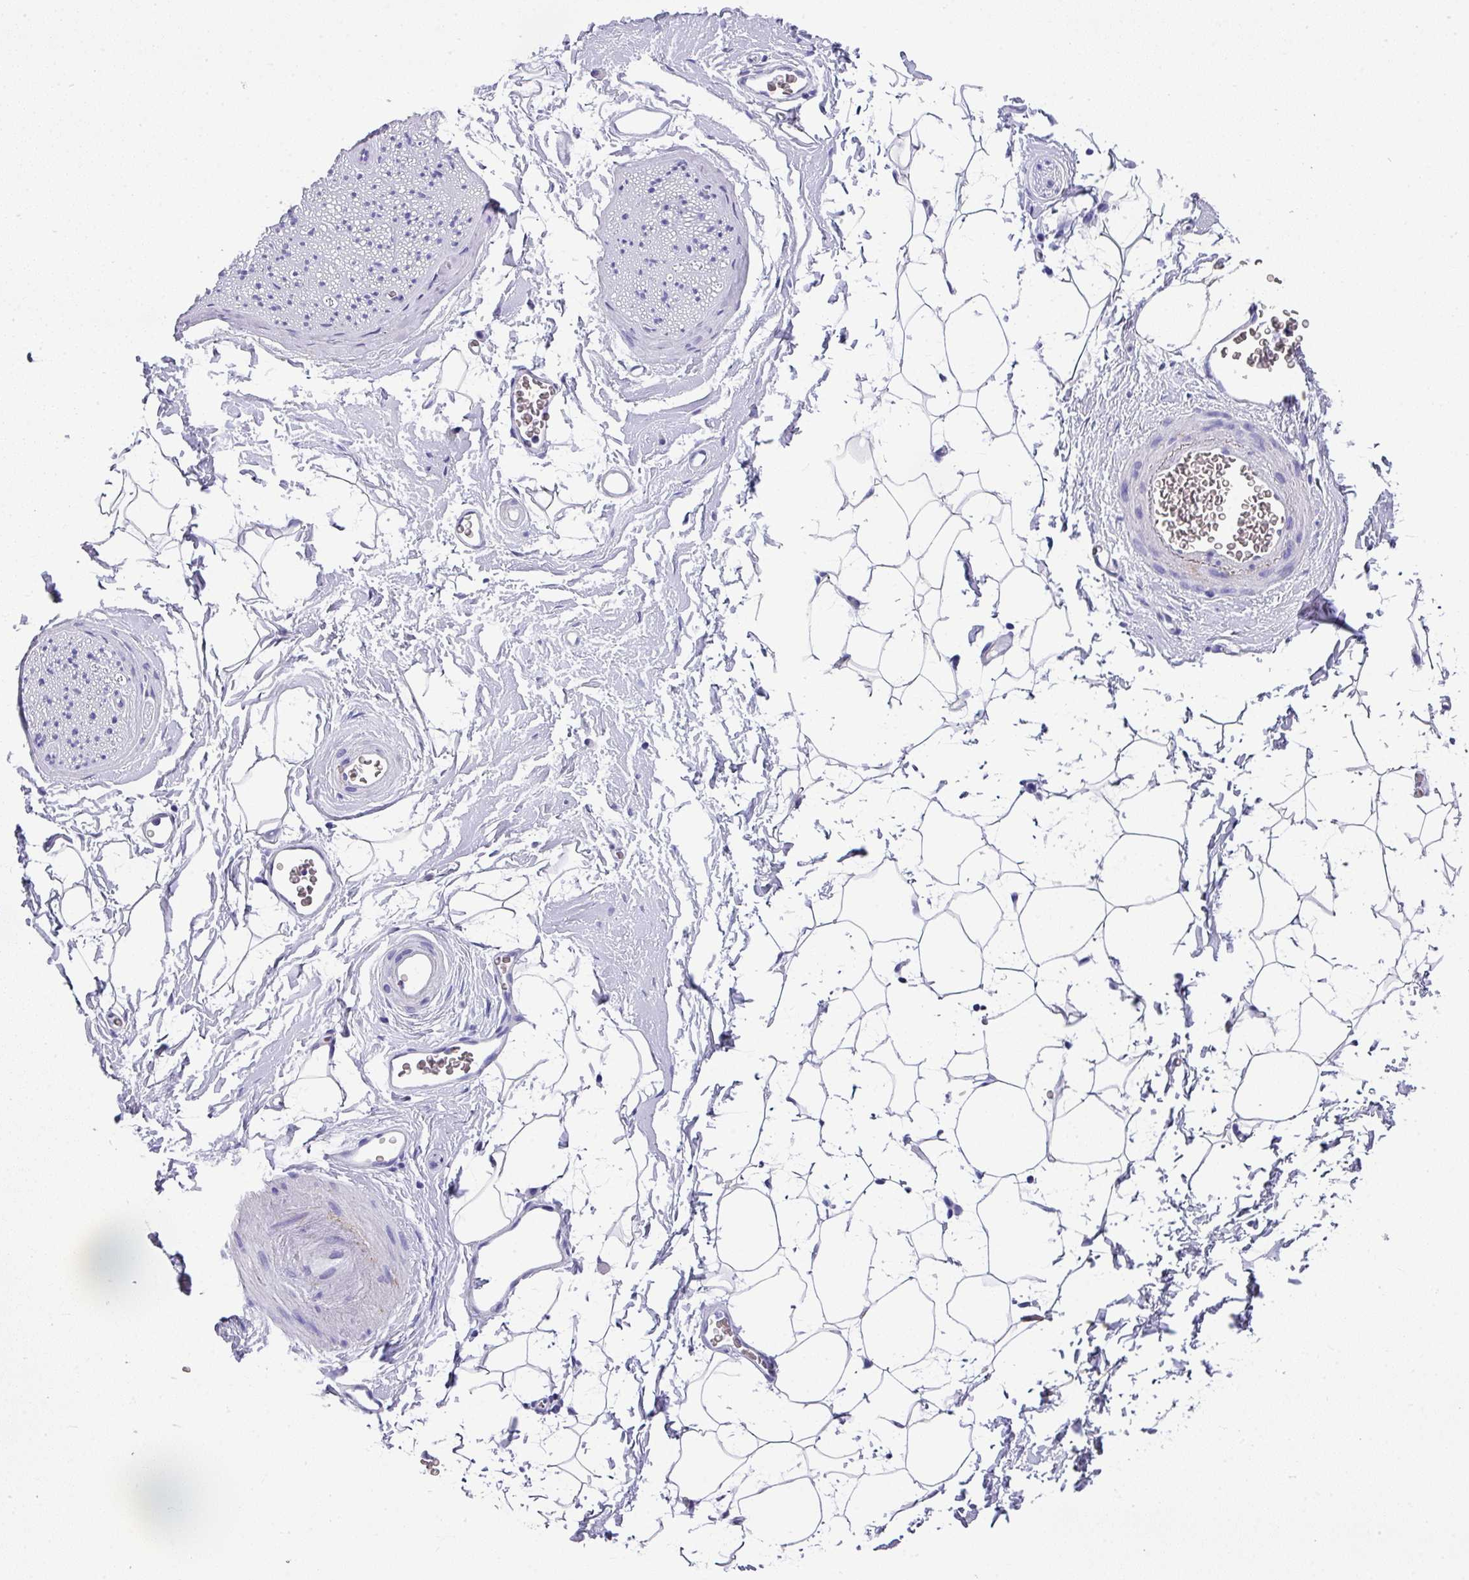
{"staining": {"intensity": "negative", "quantity": "none", "location": "none"}, "tissue": "adipose tissue", "cell_type": "Adipocytes", "image_type": "normal", "snomed": [{"axis": "morphology", "description": "Normal tissue, NOS"}, {"axis": "morphology", "description": "Adenocarcinoma, High grade"}, {"axis": "topography", "description": "Prostate"}, {"axis": "topography", "description": "Peripheral nerve tissue"}], "caption": "Histopathology image shows no protein positivity in adipocytes of benign adipose tissue. Nuclei are stained in blue.", "gene": "ZNF568", "patient": {"sex": "male", "age": 68}}